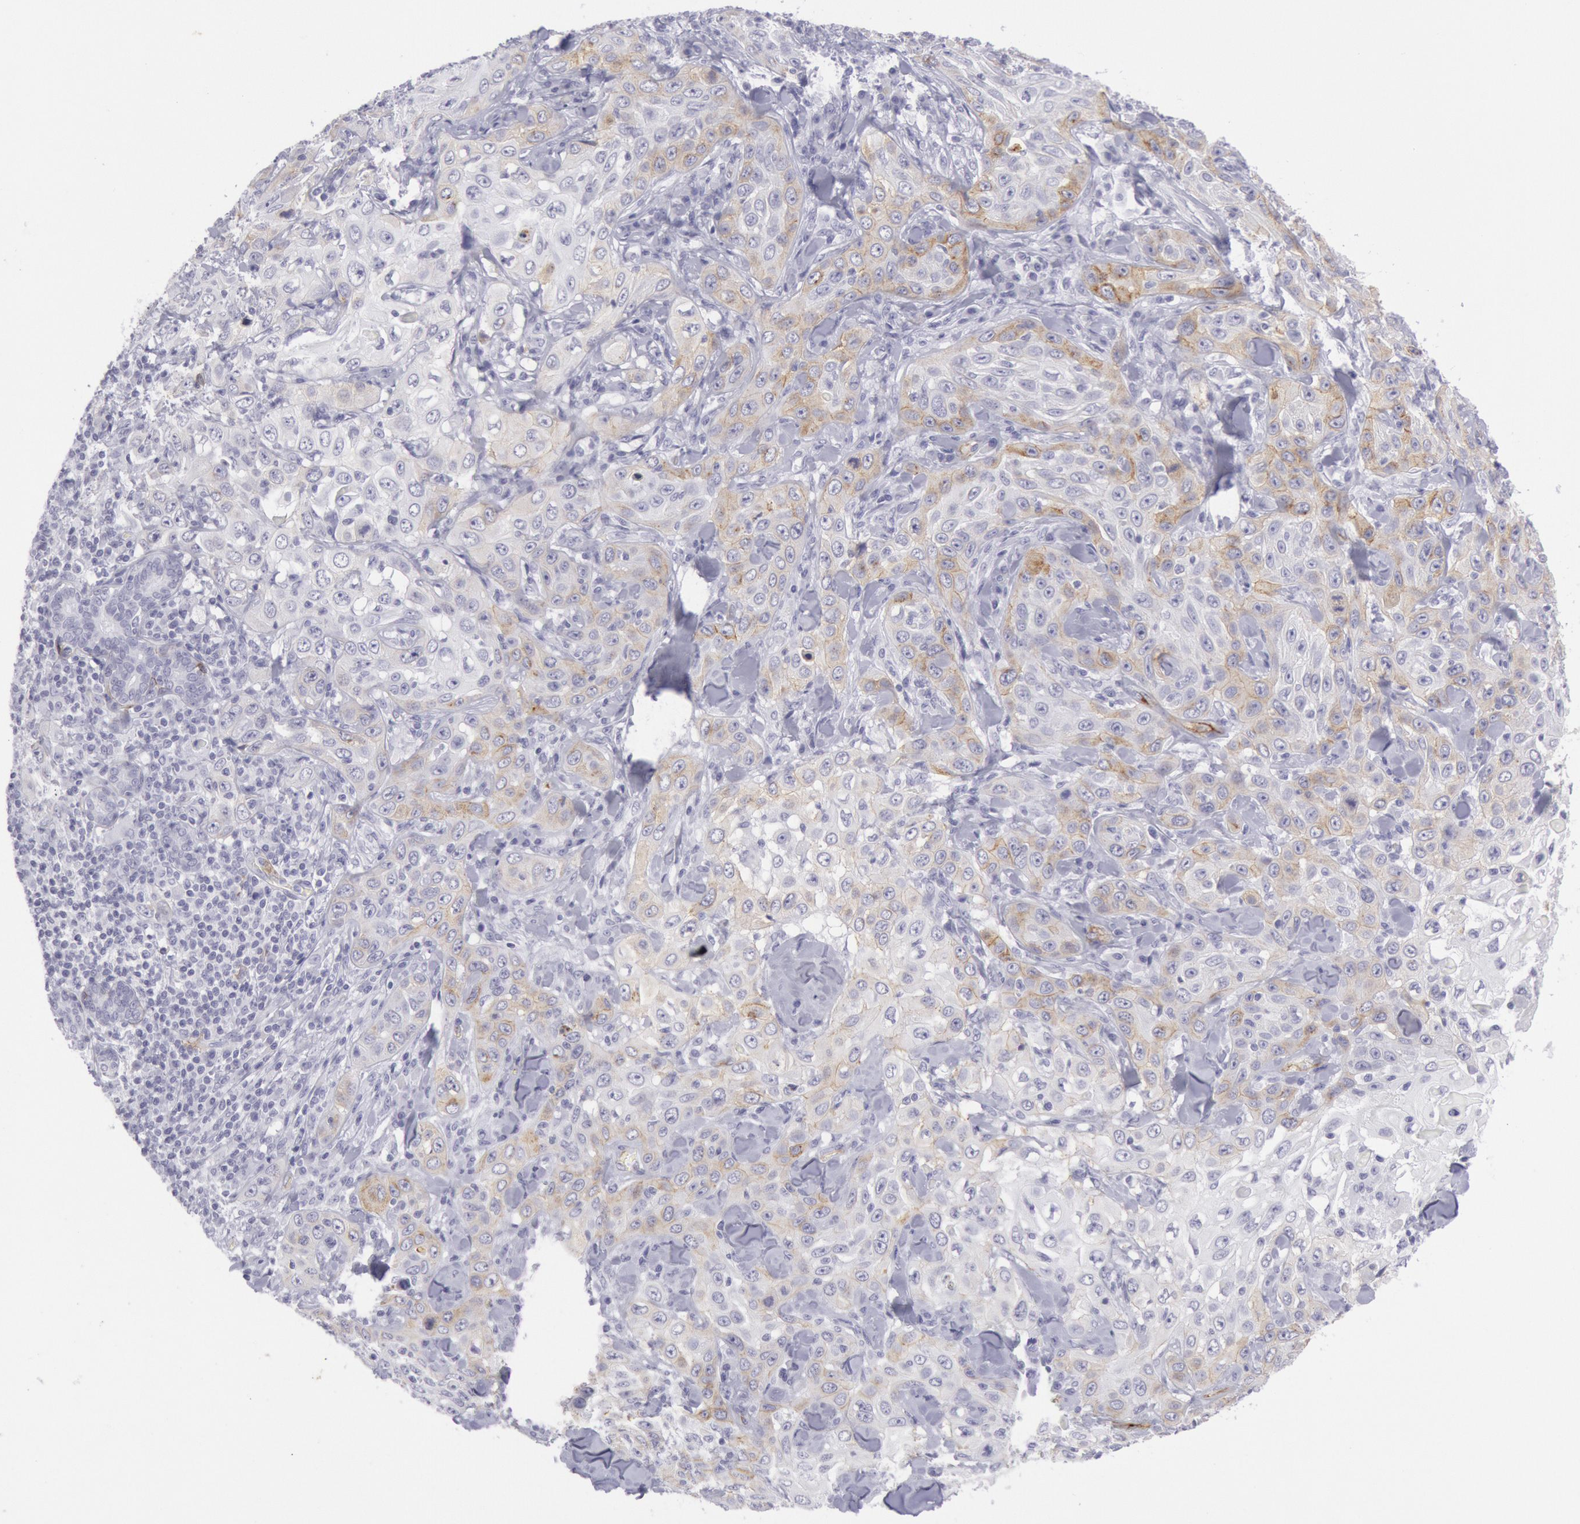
{"staining": {"intensity": "weak", "quantity": "<25%", "location": "cytoplasmic/membranous"}, "tissue": "skin cancer", "cell_type": "Tumor cells", "image_type": "cancer", "snomed": [{"axis": "morphology", "description": "Squamous cell carcinoma, NOS"}, {"axis": "topography", "description": "Skin"}], "caption": "Squamous cell carcinoma (skin) stained for a protein using immunohistochemistry (IHC) displays no positivity tumor cells.", "gene": "CDH13", "patient": {"sex": "male", "age": 84}}